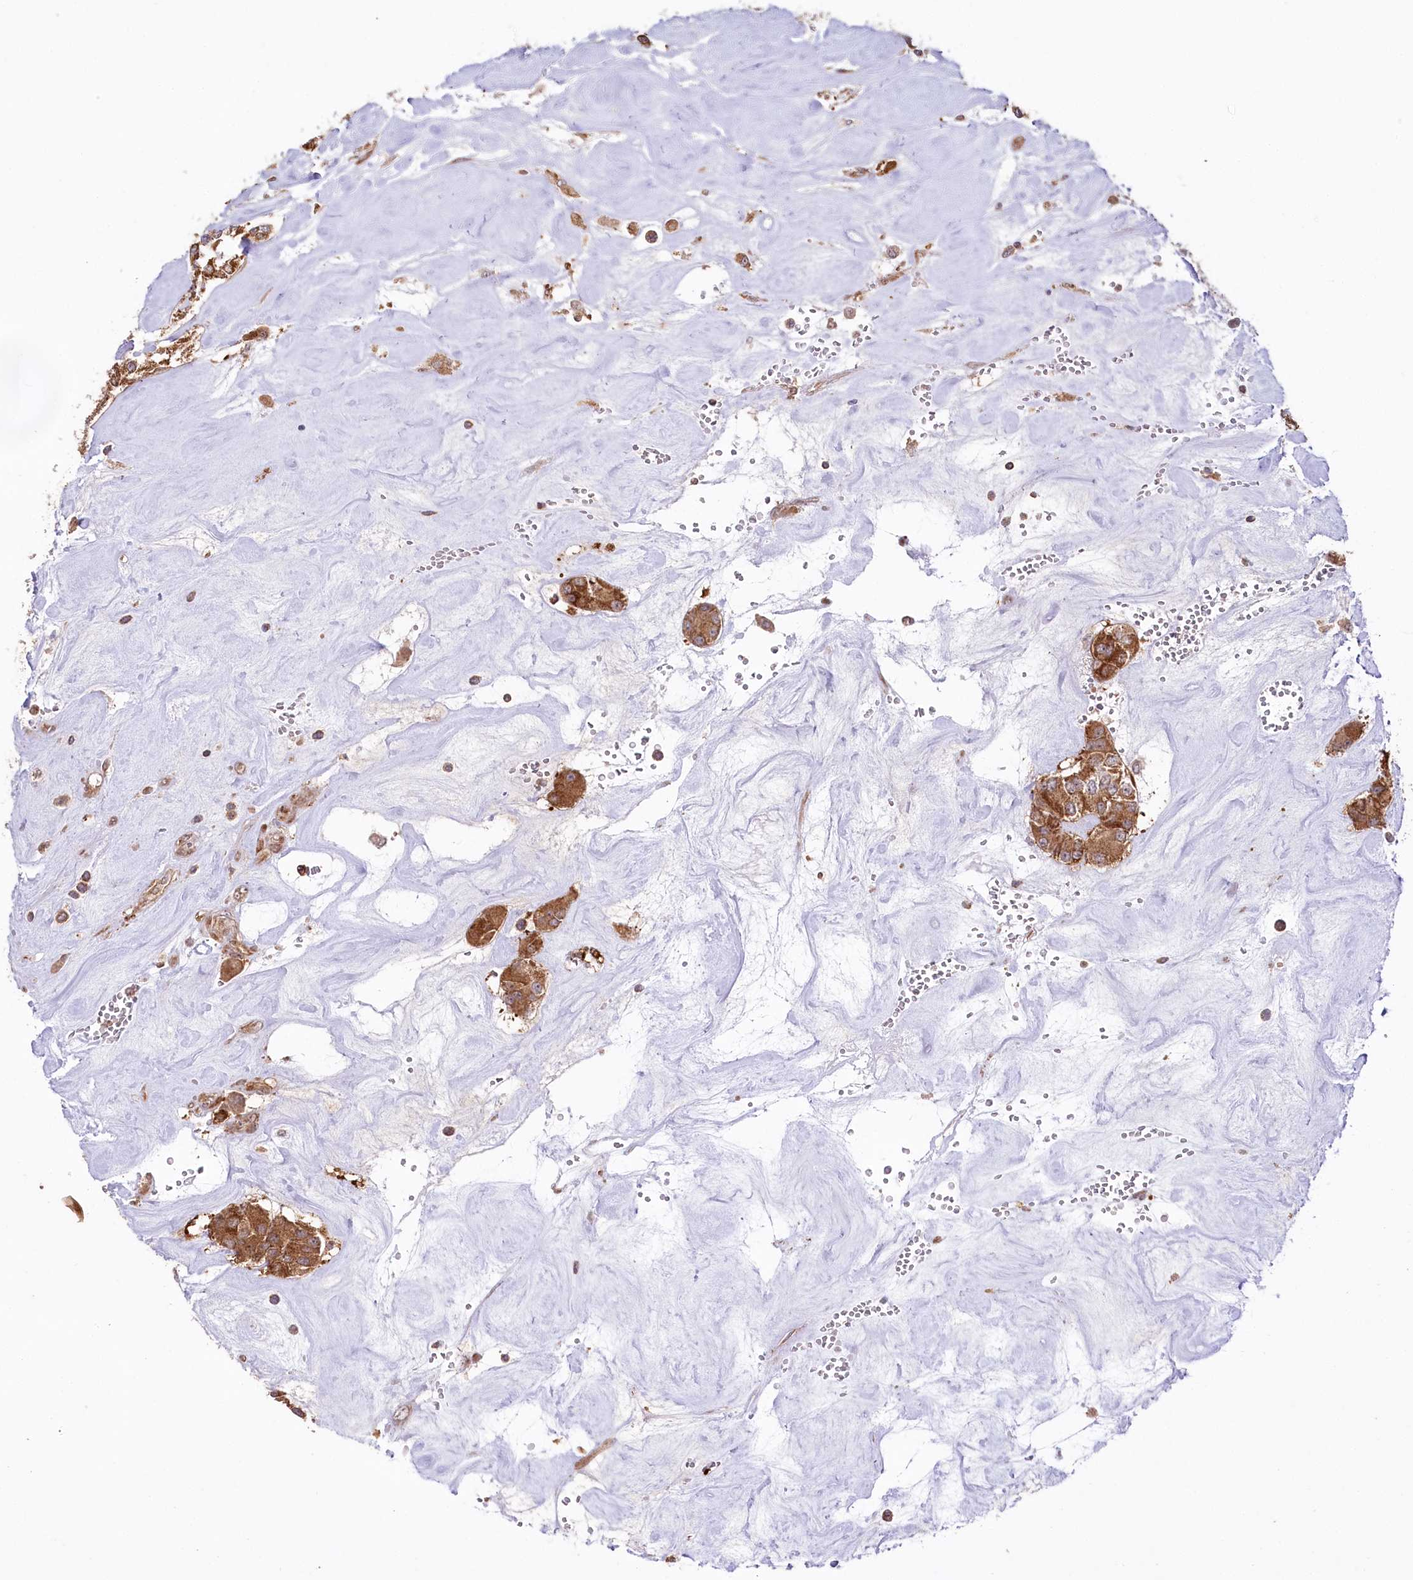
{"staining": {"intensity": "strong", "quantity": ">75%", "location": "cytoplasmic/membranous"}, "tissue": "carcinoid", "cell_type": "Tumor cells", "image_type": "cancer", "snomed": [{"axis": "morphology", "description": "Carcinoid, malignant, NOS"}, {"axis": "topography", "description": "Pancreas"}], "caption": "Strong cytoplasmic/membranous protein expression is identified in about >75% of tumor cells in carcinoid (malignant).", "gene": "CCDC91", "patient": {"sex": "male", "age": 41}}